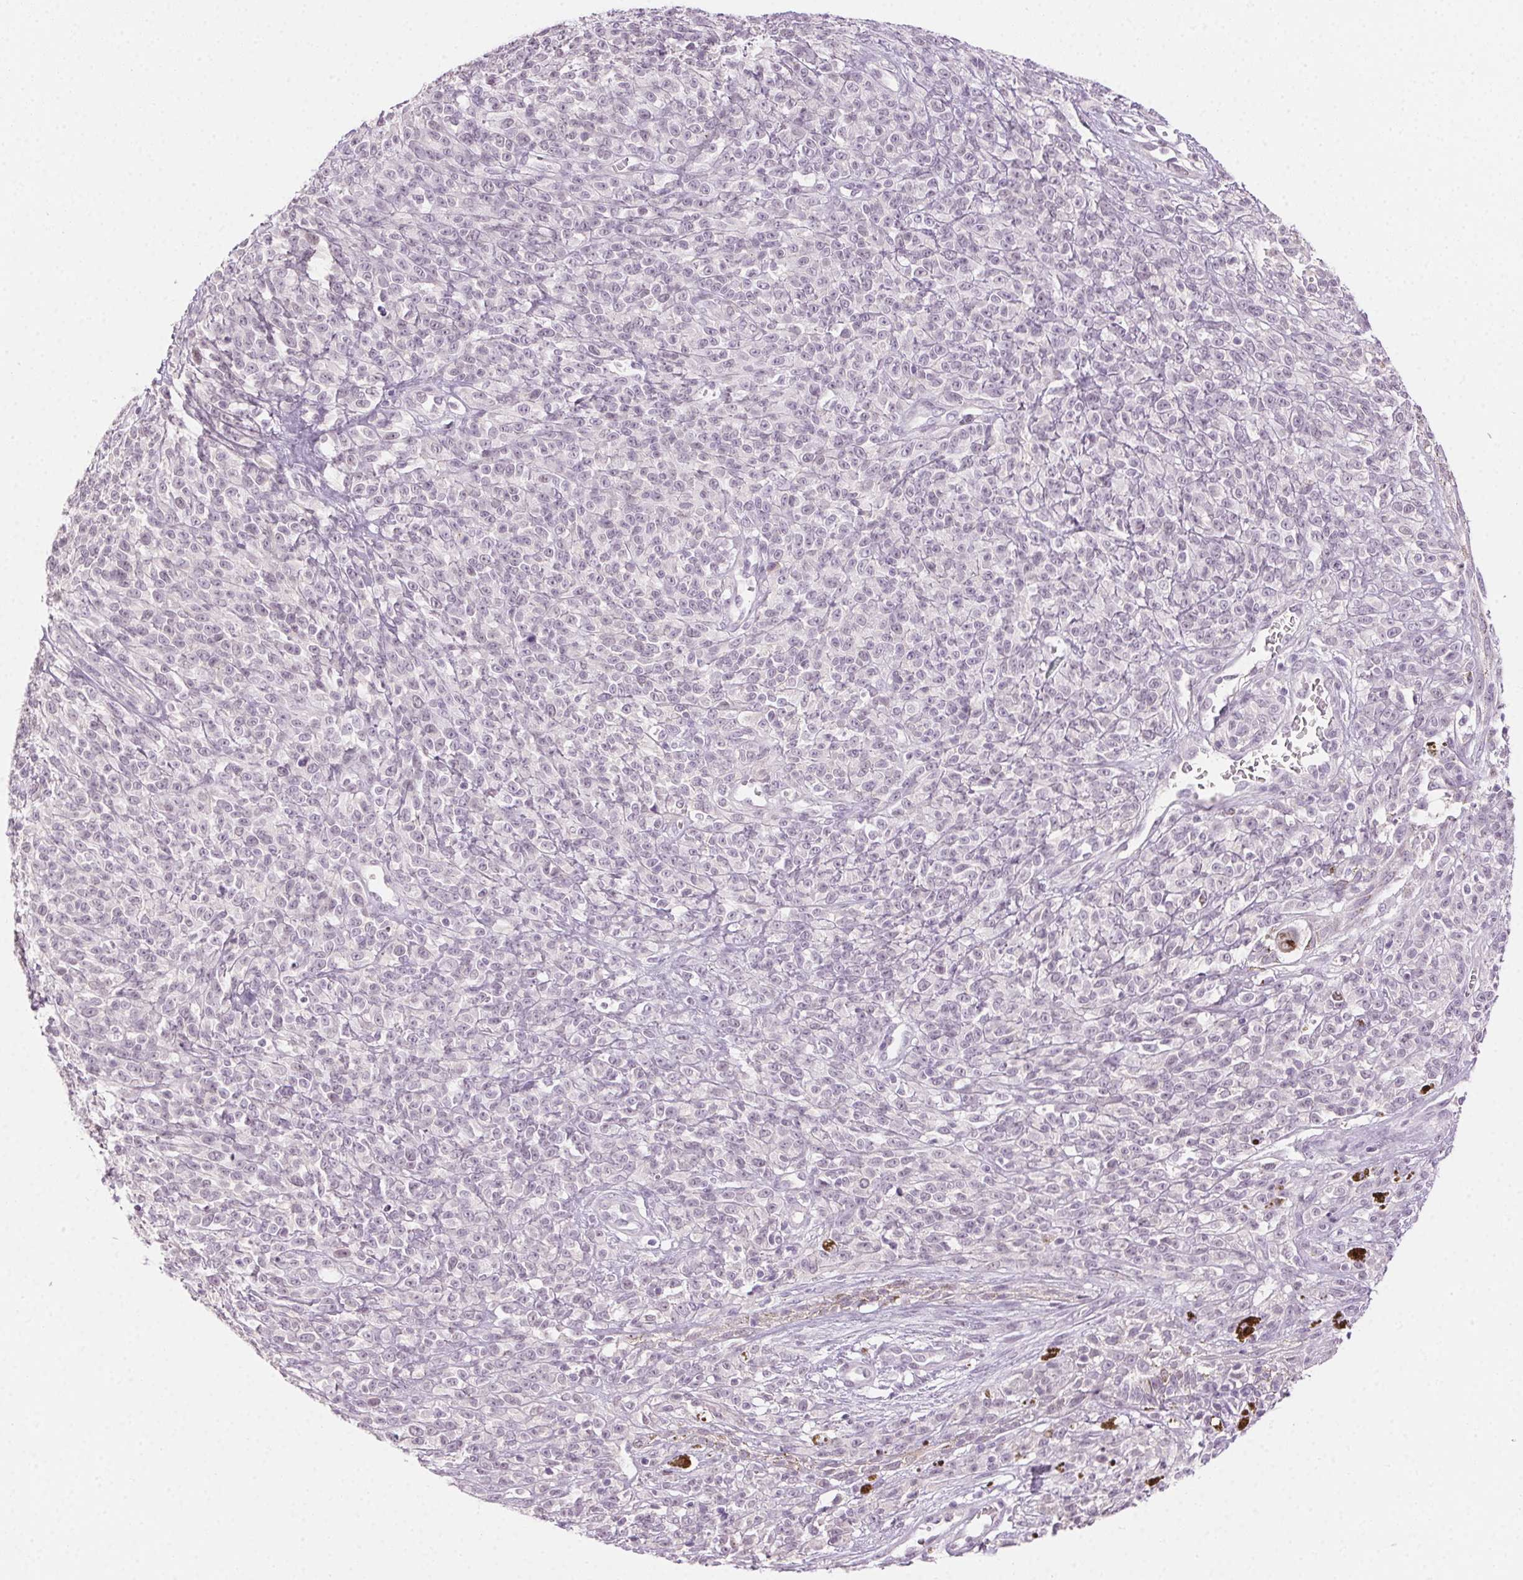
{"staining": {"intensity": "negative", "quantity": "none", "location": "none"}, "tissue": "melanoma", "cell_type": "Tumor cells", "image_type": "cancer", "snomed": [{"axis": "morphology", "description": "Malignant melanoma, NOS"}, {"axis": "topography", "description": "Skin"}, {"axis": "topography", "description": "Skin of trunk"}], "caption": "Immunohistochemistry (IHC) photomicrograph of human melanoma stained for a protein (brown), which exhibits no expression in tumor cells.", "gene": "HSF5", "patient": {"sex": "male", "age": 74}}